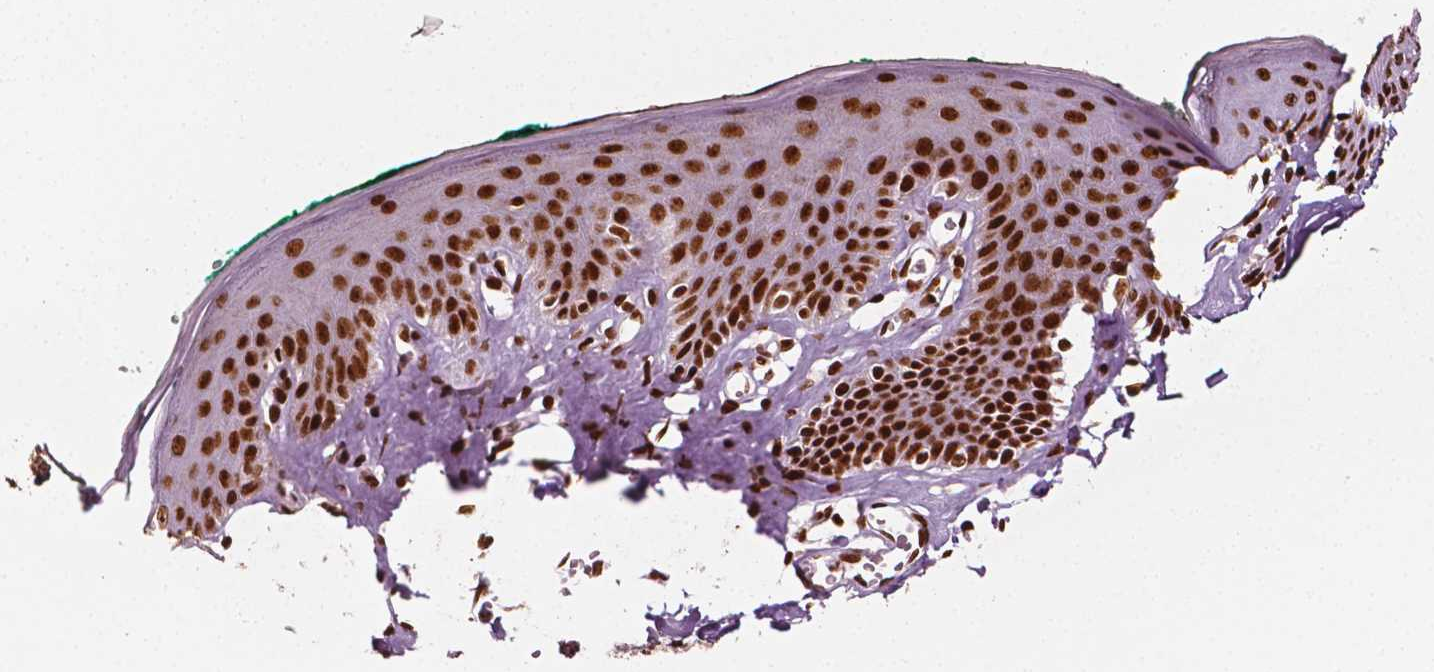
{"staining": {"intensity": "strong", "quantity": ">75%", "location": "nuclear"}, "tissue": "skin", "cell_type": "Epidermal cells", "image_type": "normal", "snomed": [{"axis": "morphology", "description": "Normal tissue, NOS"}, {"axis": "topography", "description": "Vulva"}, {"axis": "topography", "description": "Peripheral nerve tissue"}], "caption": "An image of human skin stained for a protein shows strong nuclear brown staining in epidermal cells.", "gene": "CTCF", "patient": {"sex": "female", "age": 66}}